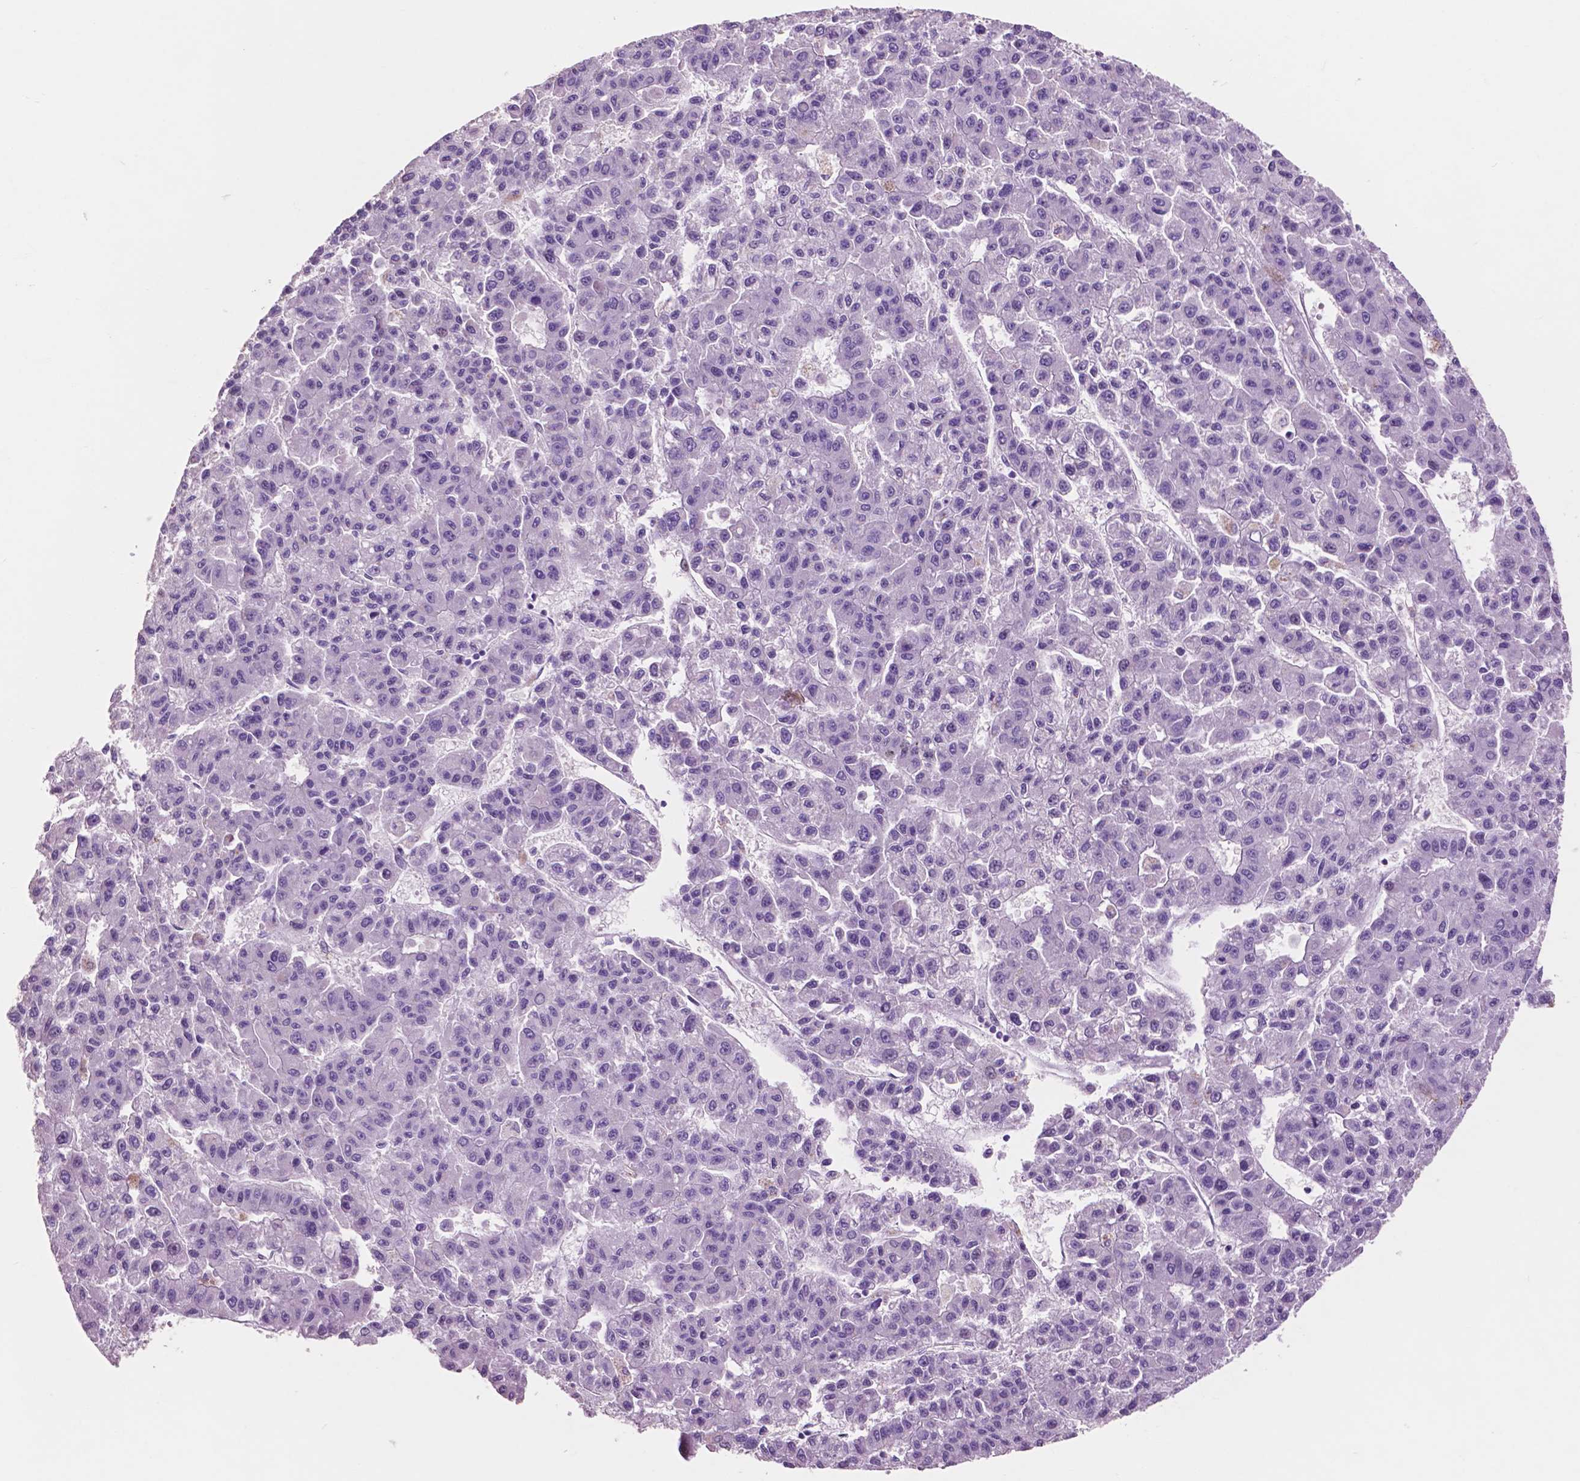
{"staining": {"intensity": "negative", "quantity": "none", "location": "none"}, "tissue": "liver cancer", "cell_type": "Tumor cells", "image_type": "cancer", "snomed": [{"axis": "morphology", "description": "Carcinoma, Hepatocellular, NOS"}, {"axis": "topography", "description": "Liver"}], "caption": "Immunohistochemistry micrograph of neoplastic tissue: liver cancer (hepatocellular carcinoma) stained with DAB (3,3'-diaminobenzidine) displays no significant protein positivity in tumor cells.", "gene": "IDO1", "patient": {"sex": "male", "age": 70}}